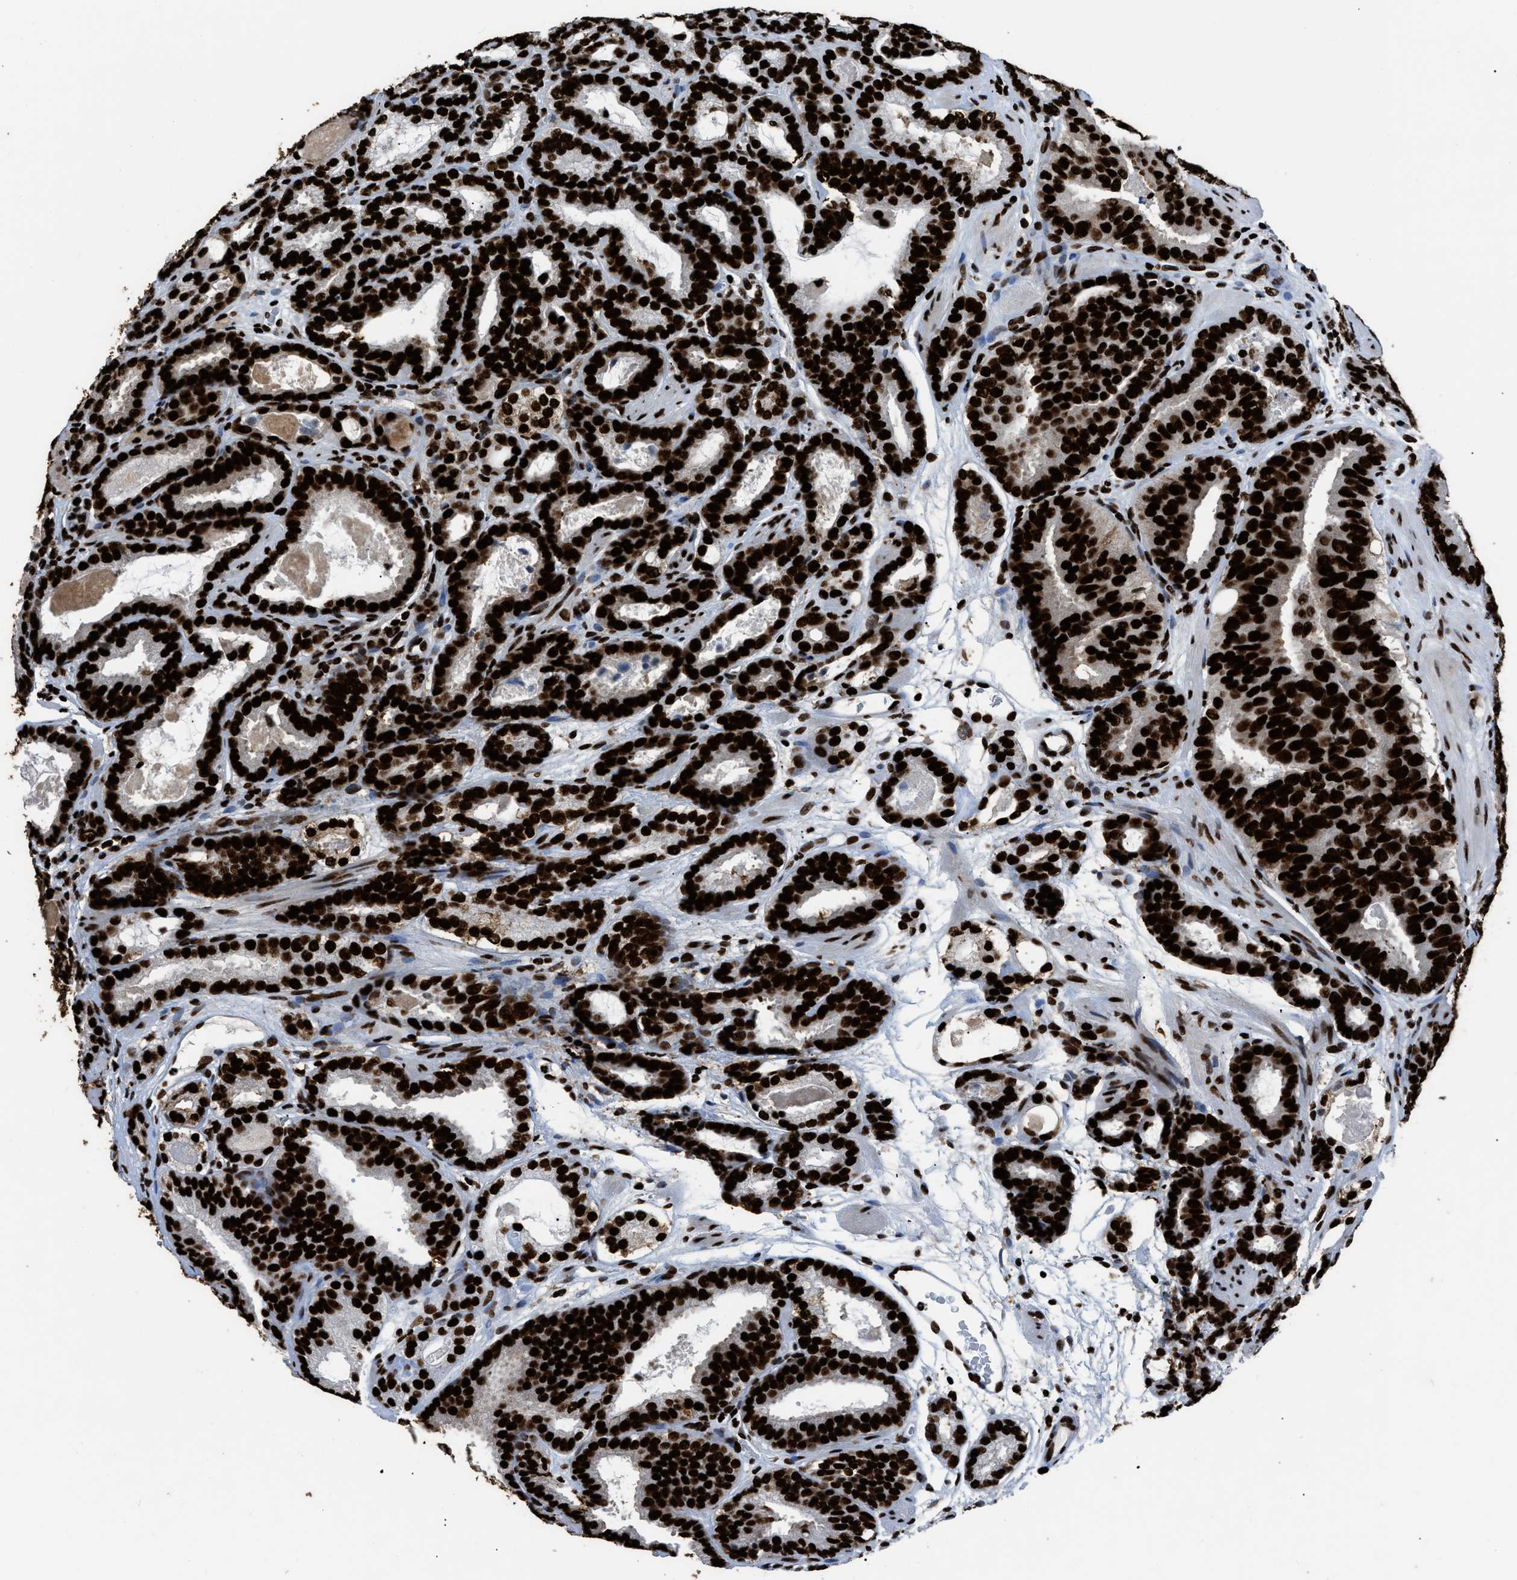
{"staining": {"intensity": "strong", "quantity": ">75%", "location": "nuclear"}, "tissue": "prostate cancer", "cell_type": "Tumor cells", "image_type": "cancer", "snomed": [{"axis": "morphology", "description": "Adenocarcinoma, Low grade"}, {"axis": "topography", "description": "Prostate"}], "caption": "Prostate cancer (low-grade adenocarcinoma) was stained to show a protein in brown. There is high levels of strong nuclear expression in approximately >75% of tumor cells.", "gene": "HNRNPM", "patient": {"sex": "male", "age": 69}}